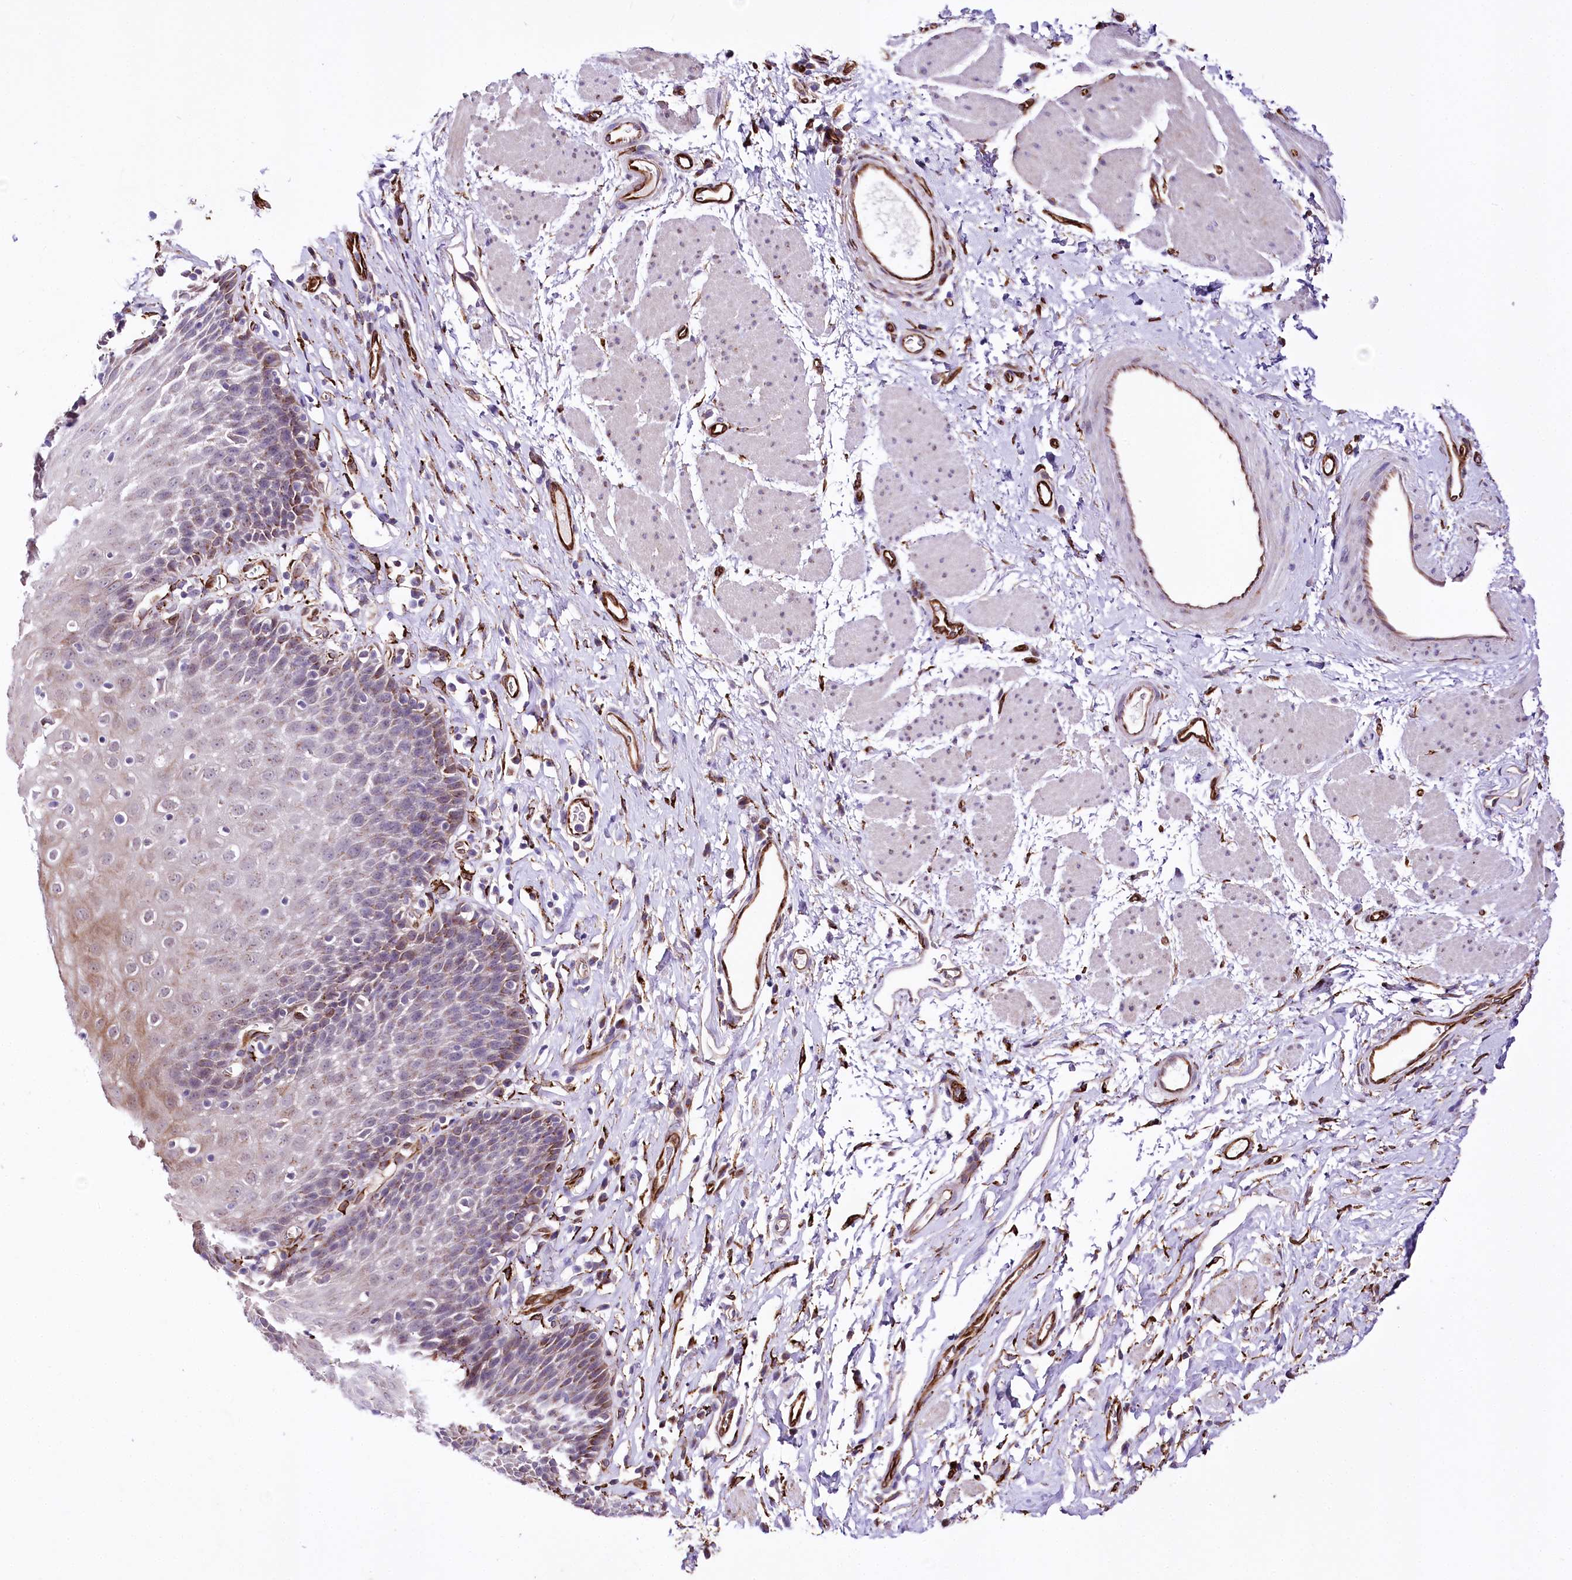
{"staining": {"intensity": "moderate", "quantity": "25%-75%", "location": "cytoplasmic/membranous"}, "tissue": "esophagus", "cell_type": "Squamous epithelial cells", "image_type": "normal", "snomed": [{"axis": "morphology", "description": "Normal tissue, NOS"}, {"axis": "topography", "description": "Esophagus"}], "caption": "A brown stain shows moderate cytoplasmic/membranous staining of a protein in squamous epithelial cells of unremarkable esophagus. The protein is shown in brown color, while the nuclei are stained blue.", "gene": "WWC1", "patient": {"sex": "female", "age": 61}}